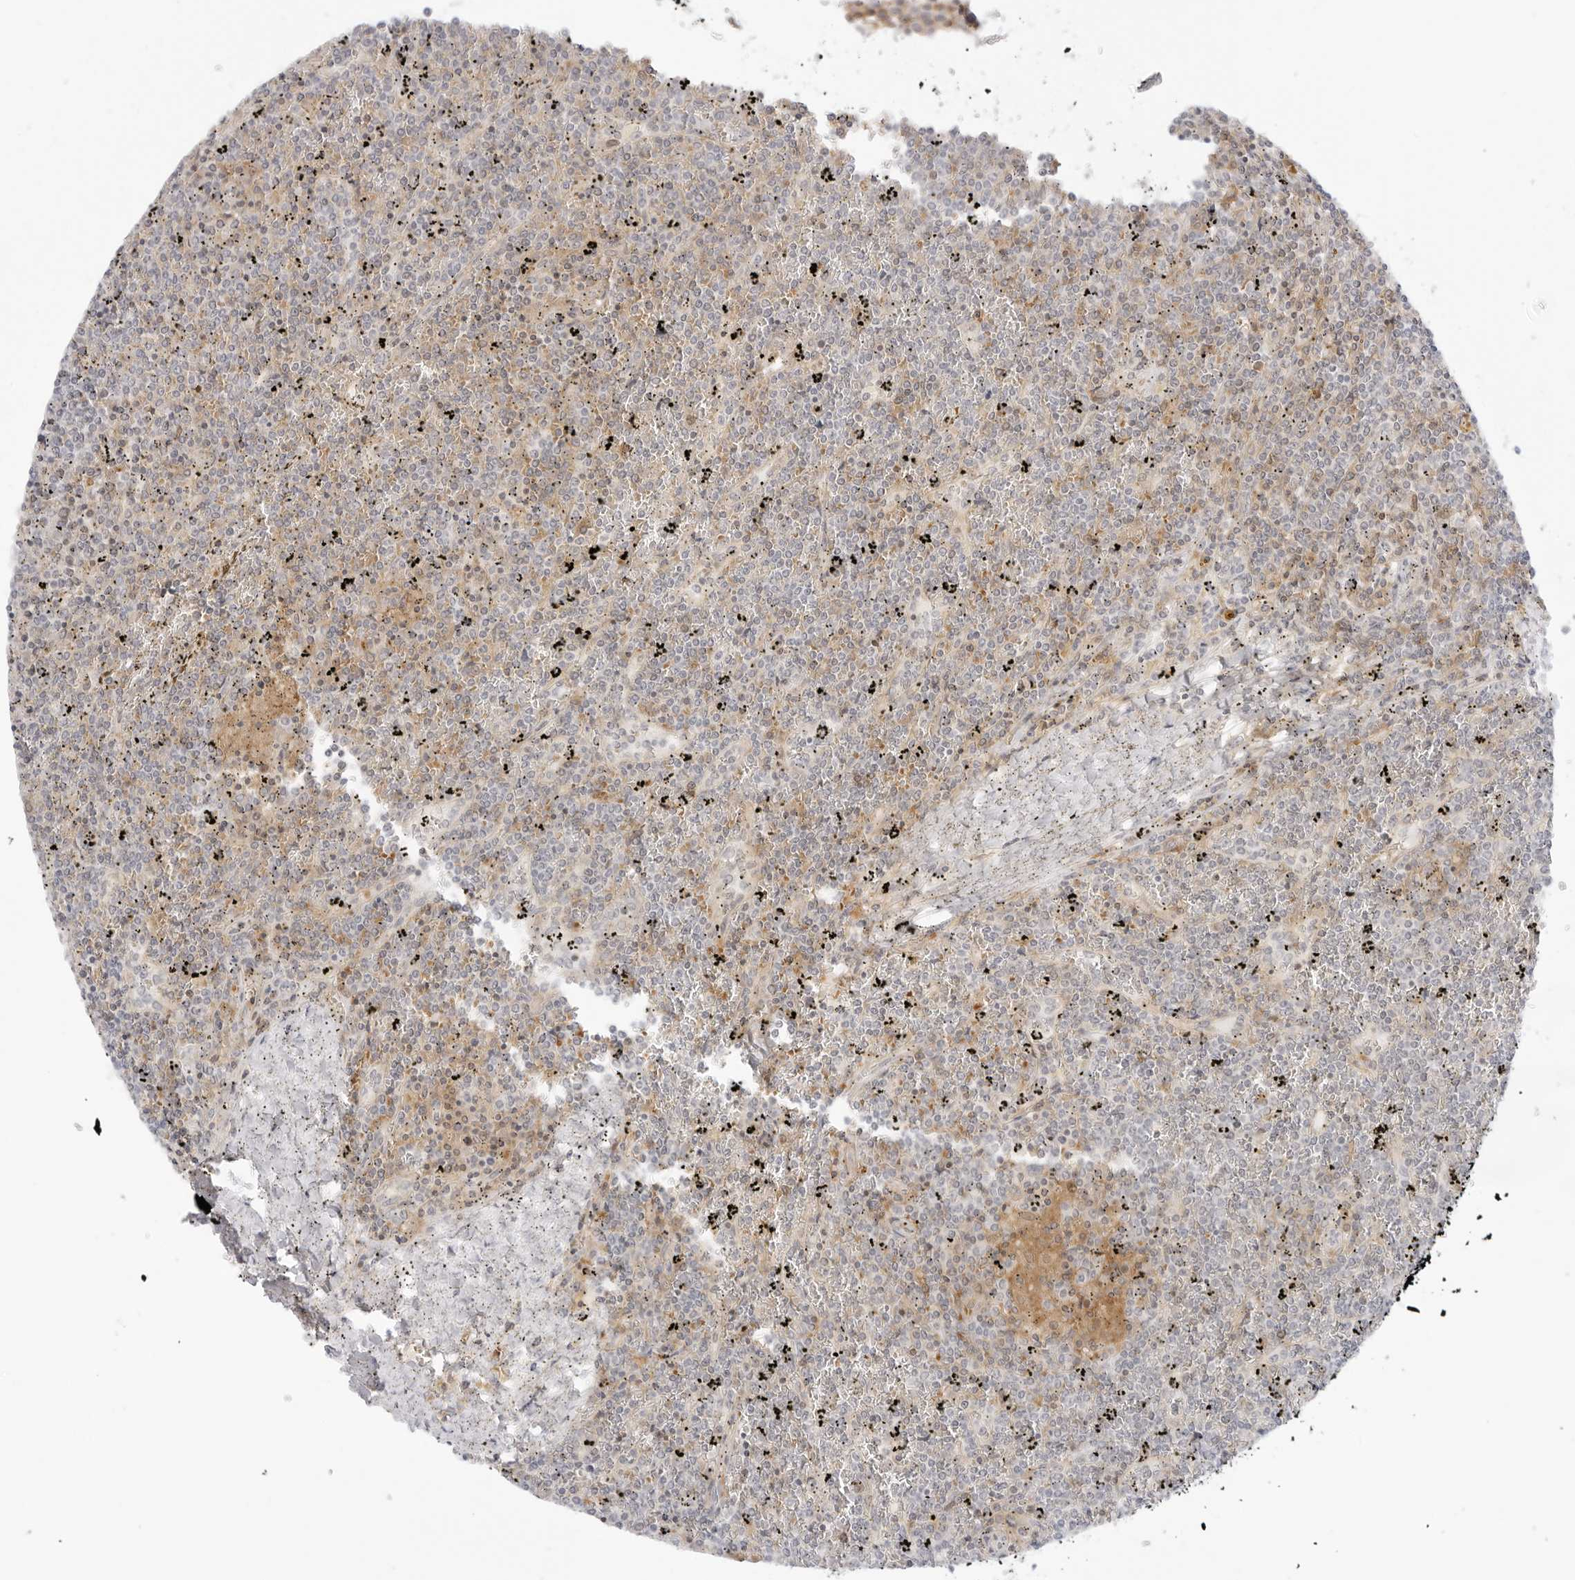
{"staining": {"intensity": "weak", "quantity": "<25%", "location": "cytoplasmic/membranous"}, "tissue": "lymphoma", "cell_type": "Tumor cells", "image_type": "cancer", "snomed": [{"axis": "morphology", "description": "Malignant lymphoma, non-Hodgkin's type, Low grade"}, {"axis": "topography", "description": "Spleen"}], "caption": "Low-grade malignant lymphoma, non-Hodgkin's type was stained to show a protein in brown. There is no significant positivity in tumor cells.", "gene": "TNFRSF14", "patient": {"sex": "female", "age": 19}}